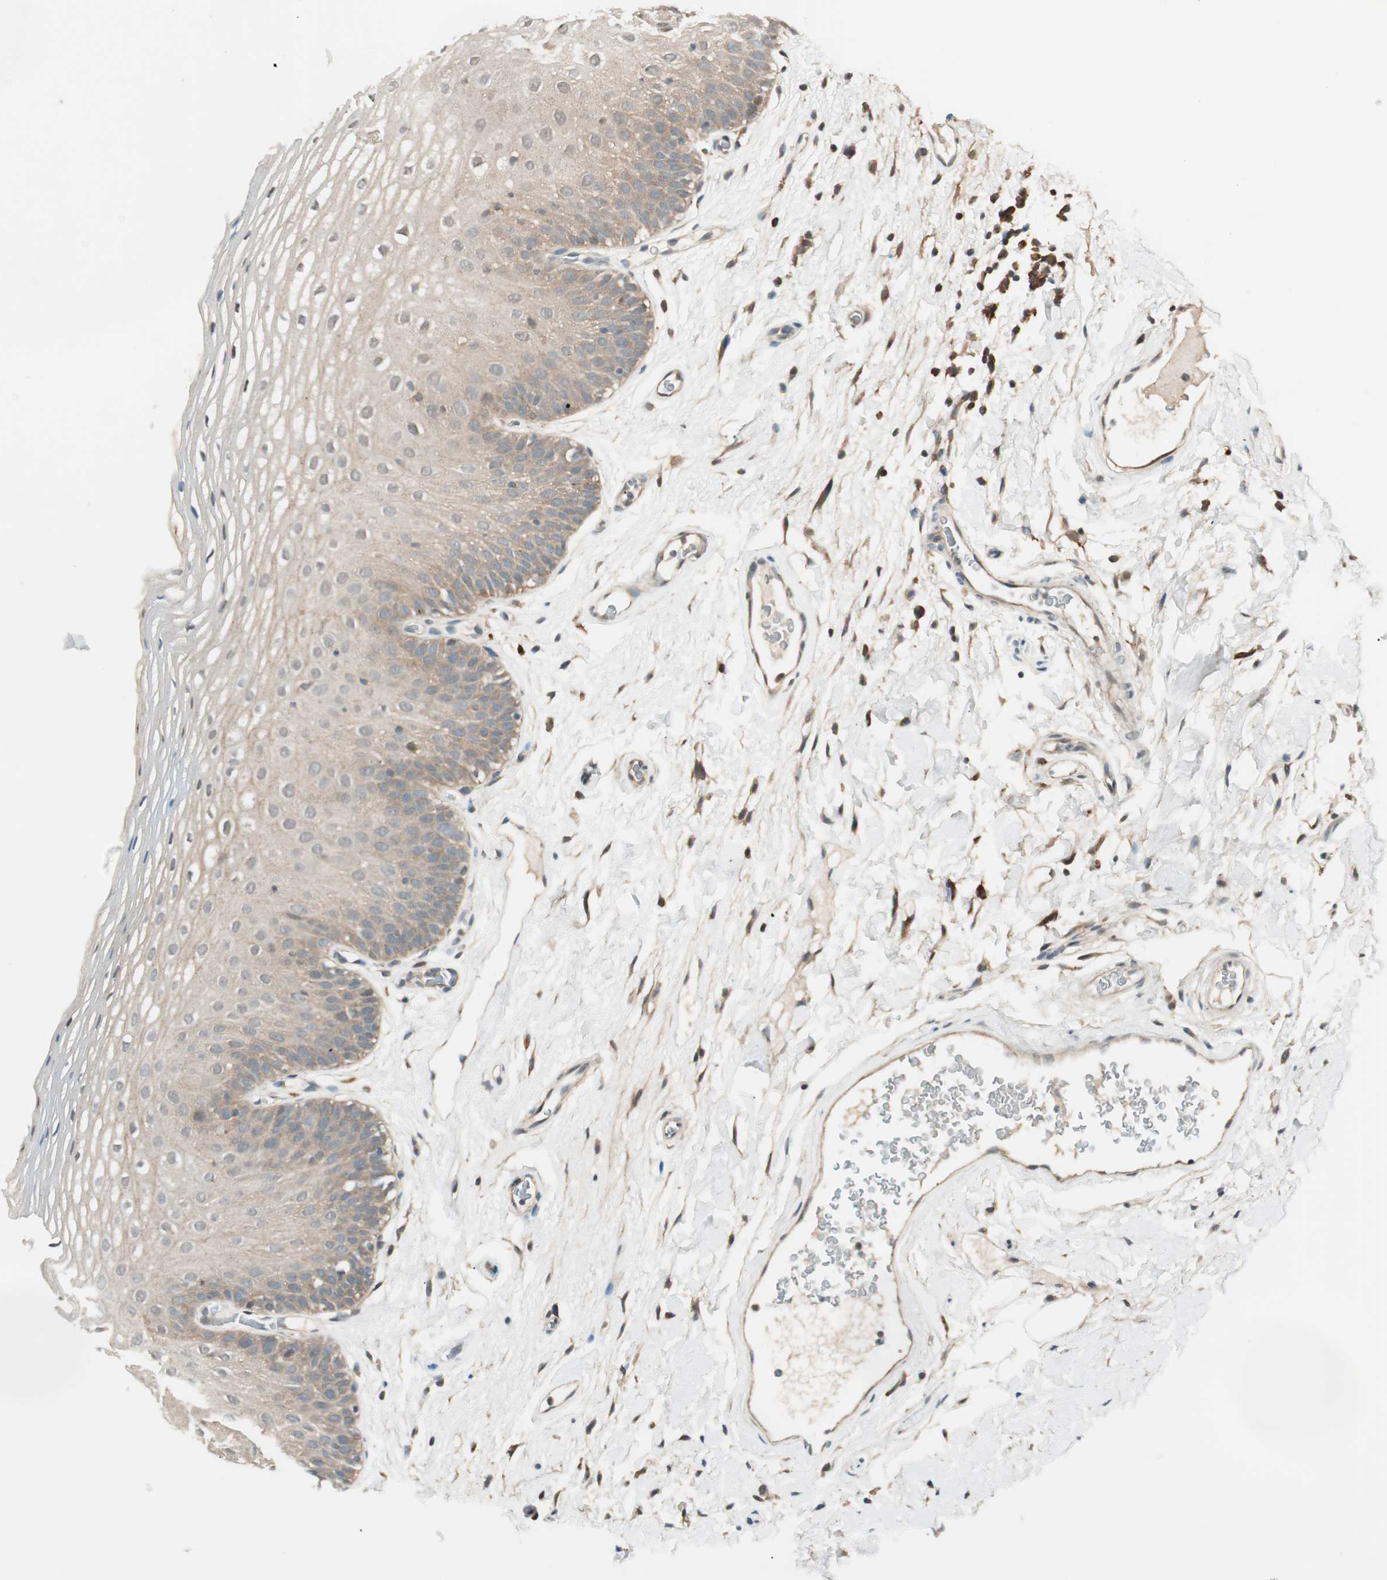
{"staining": {"intensity": "moderate", "quantity": "<25%", "location": "cytoplasmic/membranous"}, "tissue": "oral mucosa", "cell_type": "Squamous epithelial cells", "image_type": "normal", "snomed": [{"axis": "morphology", "description": "Normal tissue, NOS"}, {"axis": "morphology", "description": "Squamous cell carcinoma, NOS"}, {"axis": "topography", "description": "Skeletal muscle"}, {"axis": "topography", "description": "Oral tissue"}], "caption": "The micrograph demonstrates staining of normal oral mucosa, revealing moderate cytoplasmic/membranous protein expression (brown color) within squamous epithelial cells.", "gene": "PSMD8", "patient": {"sex": "male", "age": 71}}